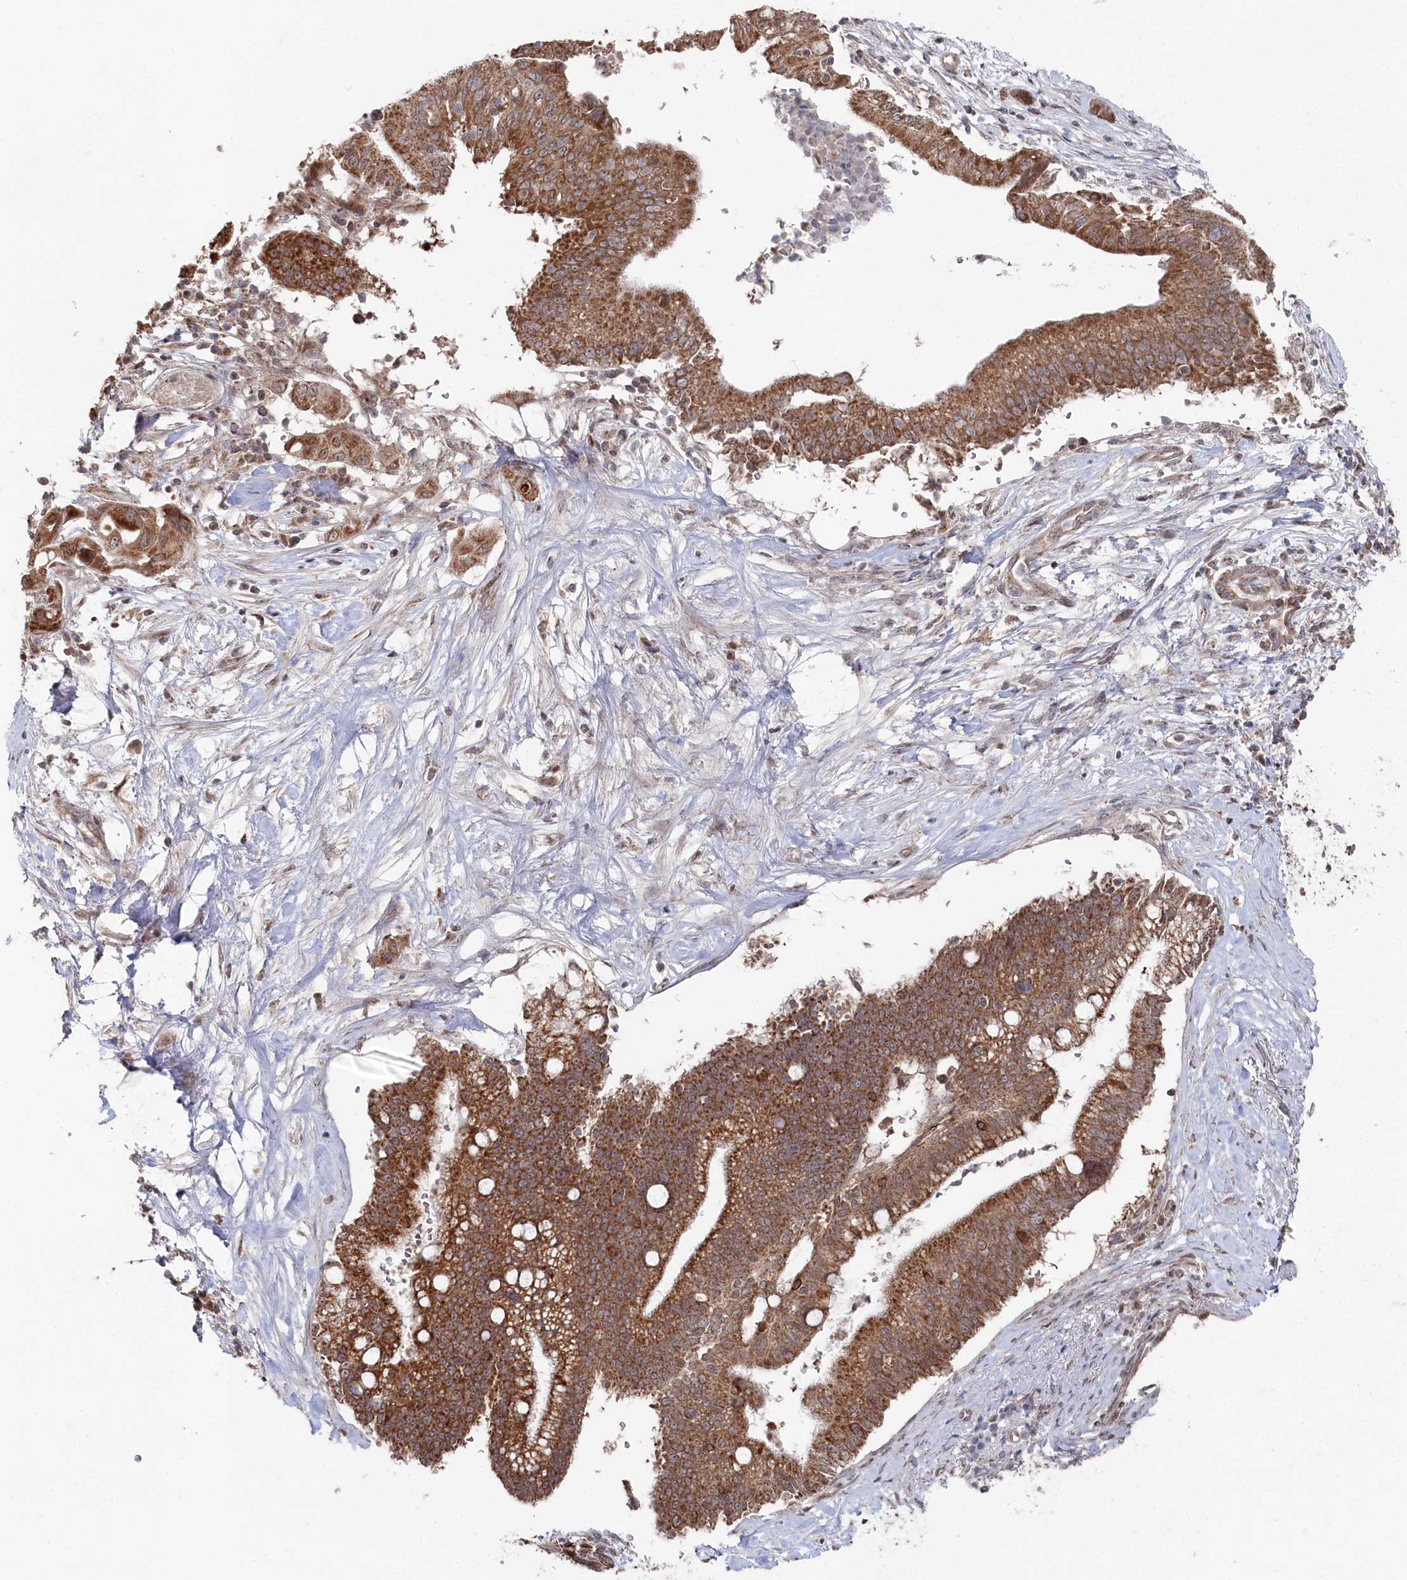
{"staining": {"intensity": "moderate", "quantity": ">75%", "location": "cytoplasmic/membranous"}, "tissue": "pancreatic cancer", "cell_type": "Tumor cells", "image_type": "cancer", "snomed": [{"axis": "morphology", "description": "Adenocarcinoma, NOS"}, {"axis": "topography", "description": "Pancreas"}], "caption": "Pancreatic adenocarcinoma stained with a brown dye exhibits moderate cytoplasmic/membranous positive staining in about >75% of tumor cells.", "gene": "WAPL", "patient": {"sex": "male", "age": 68}}